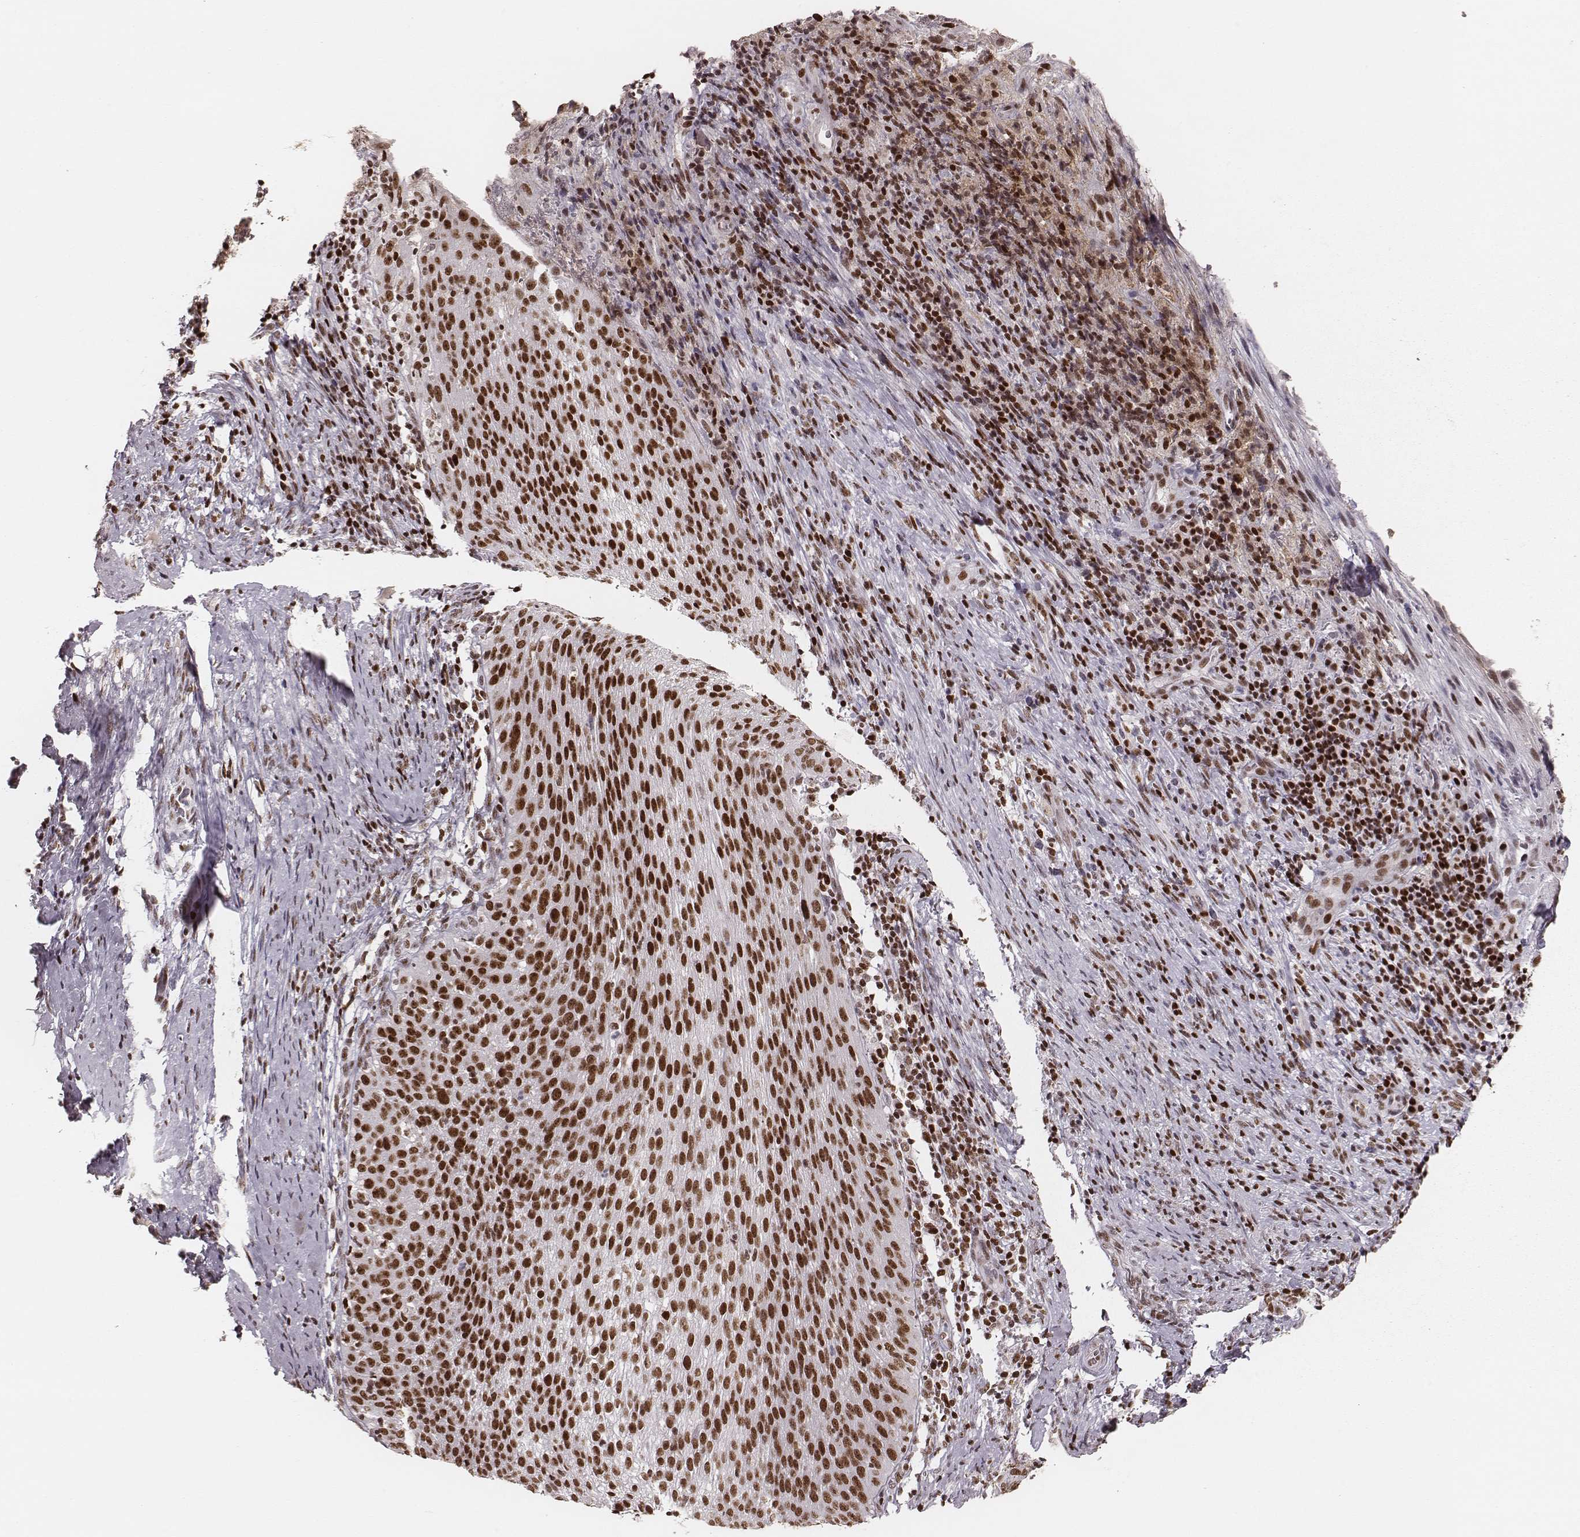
{"staining": {"intensity": "strong", "quantity": ">75%", "location": "nuclear"}, "tissue": "cervical cancer", "cell_type": "Tumor cells", "image_type": "cancer", "snomed": [{"axis": "morphology", "description": "Squamous cell carcinoma, NOS"}, {"axis": "topography", "description": "Cervix"}], "caption": "Strong nuclear positivity for a protein is identified in about >75% of tumor cells of squamous cell carcinoma (cervical) using immunohistochemistry.", "gene": "PARP1", "patient": {"sex": "female", "age": 51}}